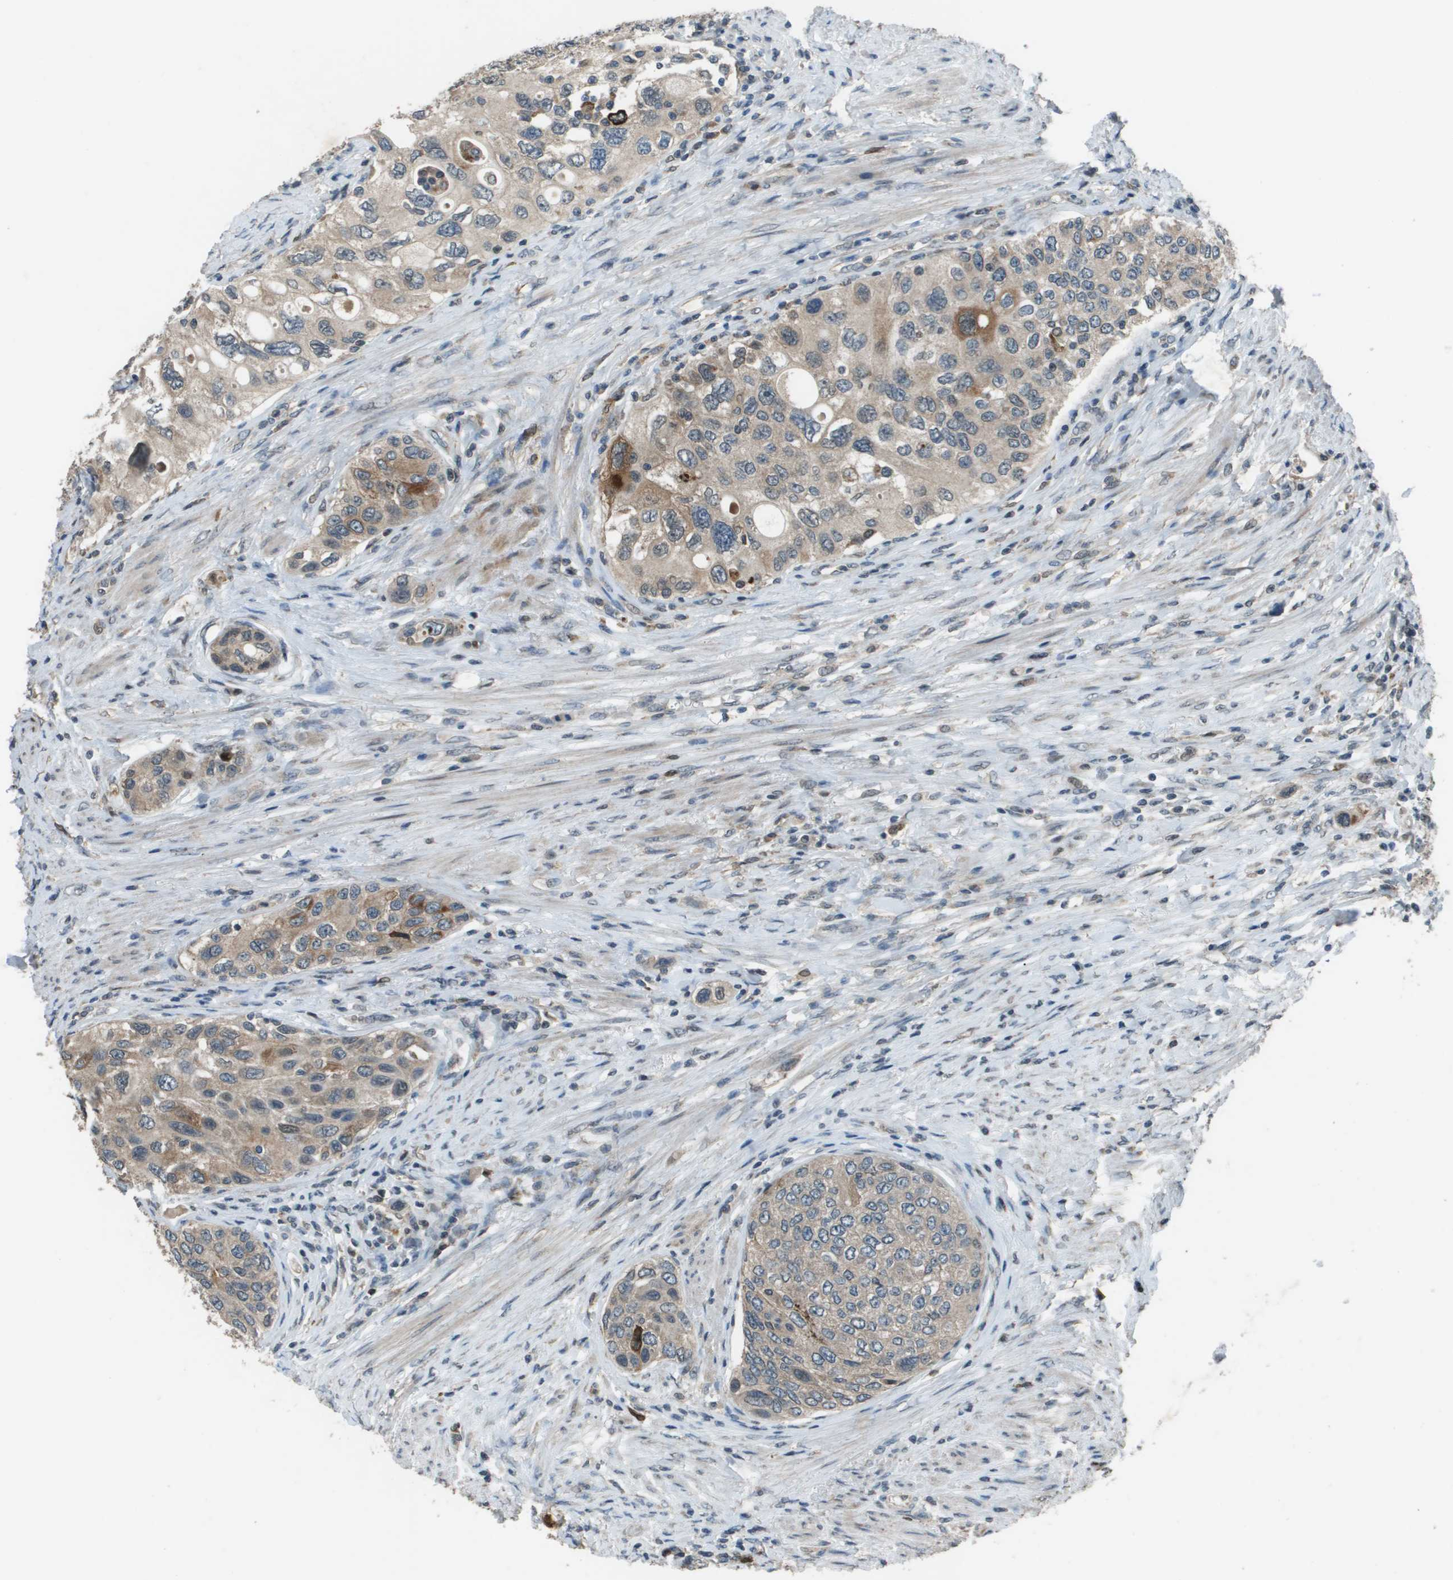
{"staining": {"intensity": "weak", "quantity": "<25%", "location": "cytoplasmic/membranous"}, "tissue": "urothelial cancer", "cell_type": "Tumor cells", "image_type": "cancer", "snomed": [{"axis": "morphology", "description": "Urothelial carcinoma, High grade"}, {"axis": "topography", "description": "Urinary bladder"}], "caption": "Immunohistochemistry (IHC) image of high-grade urothelial carcinoma stained for a protein (brown), which displays no expression in tumor cells.", "gene": "GOSR2", "patient": {"sex": "female", "age": 56}}